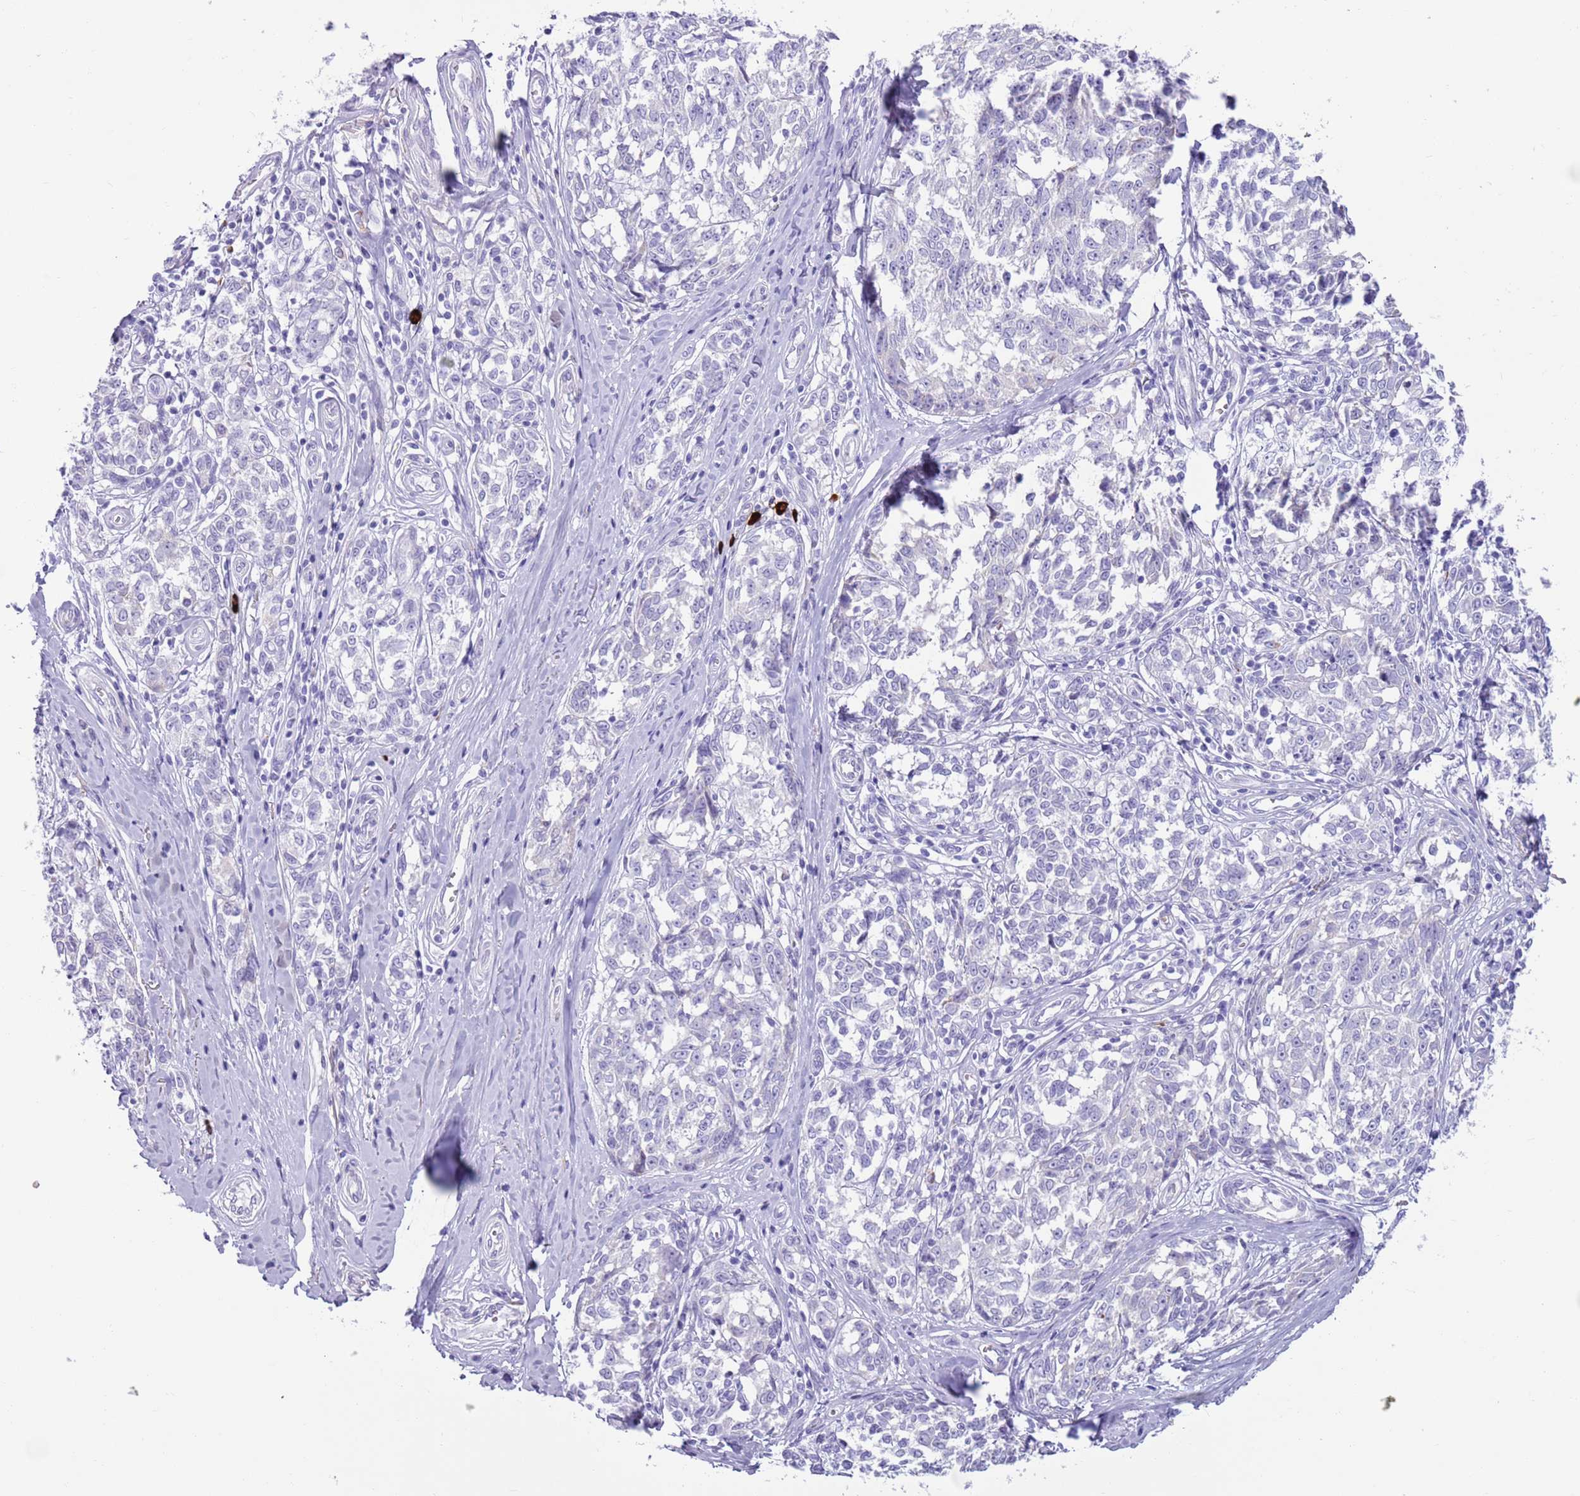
{"staining": {"intensity": "negative", "quantity": "none", "location": "none"}, "tissue": "melanoma", "cell_type": "Tumor cells", "image_type": "cancer", "snomed": [{"axis": "morphology", "description": "Normal tissue, NOS"}, {"axis": "morphology", "description": "Malignant melanoma, NOS"}, {"axis": "topography", "description": "Skin"}], "caption": "Immunohistochemical staining of human melanoma displays no significant positivity in tumor cells.", "gene": "LY6G5B", "patient": {"sex": "female", "age": 64}}